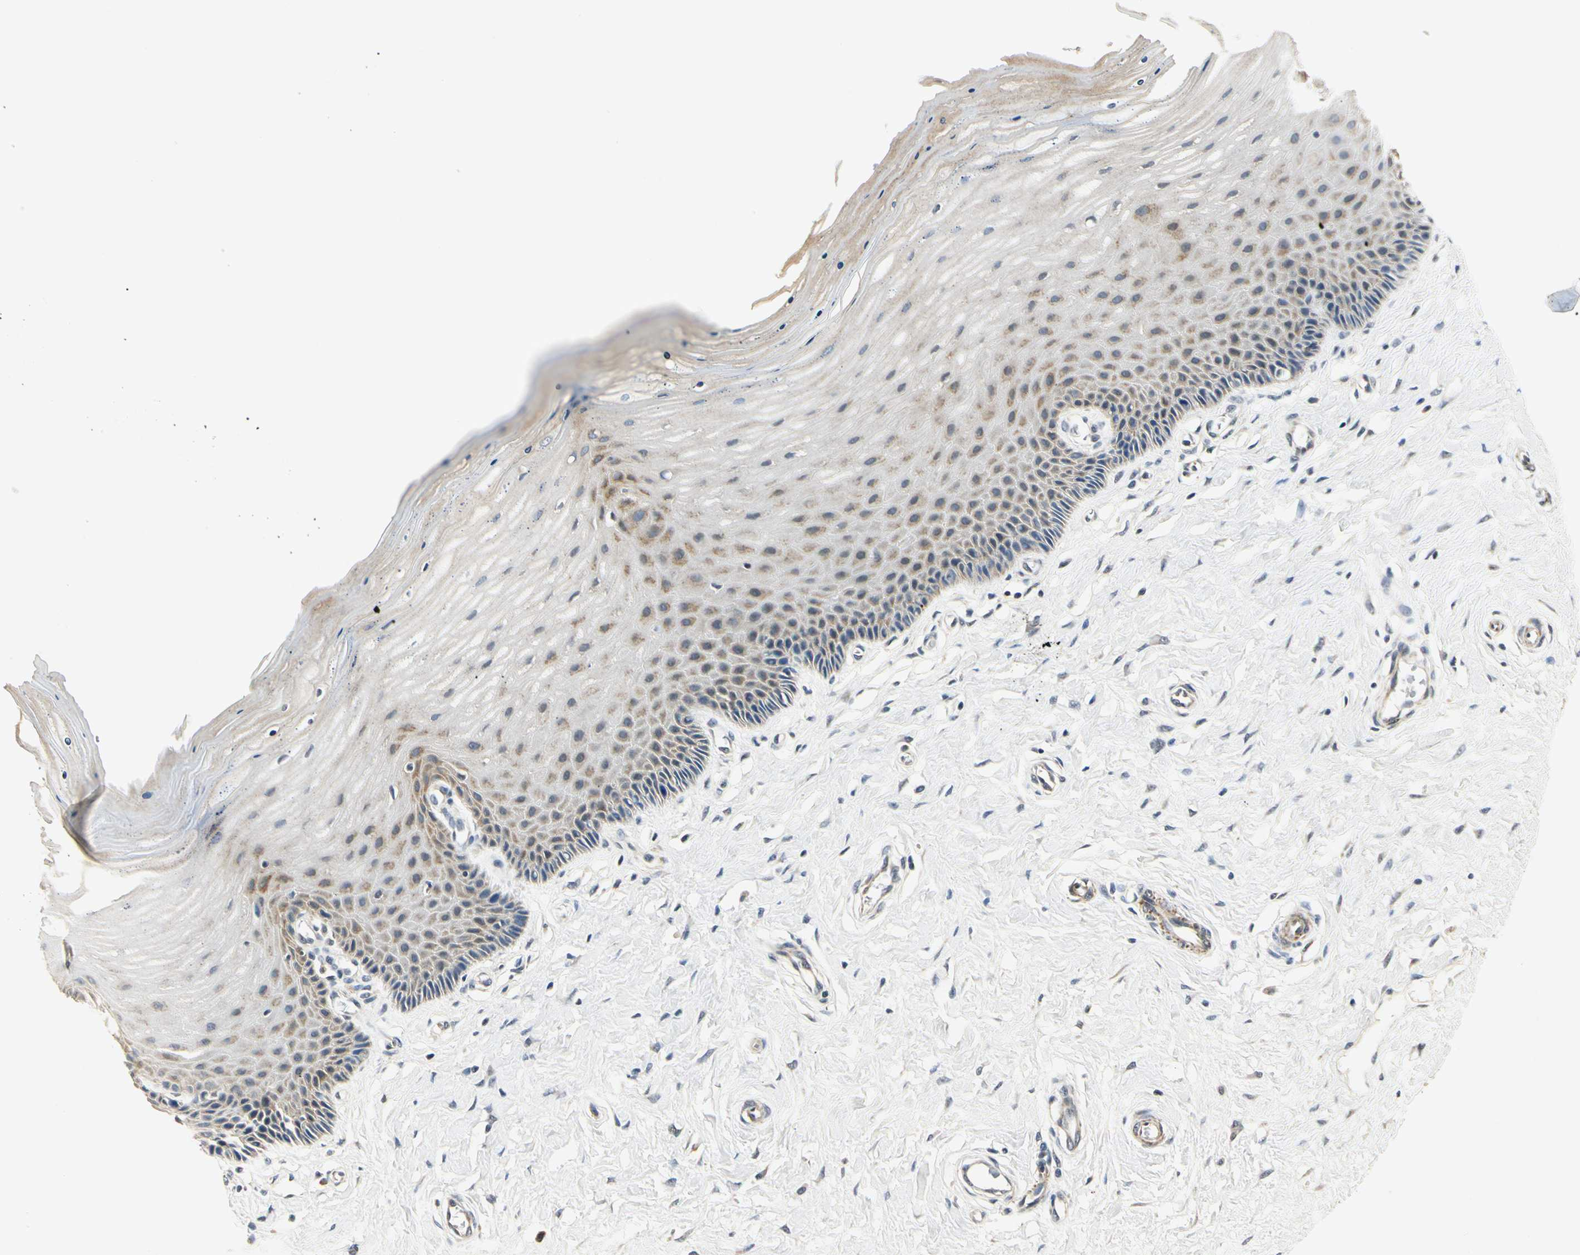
{"staining": {"intensity": "negative", "quantity": "none", "location": "none"}, "tissue": "cervix", "cell_type": "Glandular cells", "image_type": "normal", "snomed": [{"axis": "morphology", "description": "Normal tissue, NOS"}, {"axis": "topography", "description": "Cervix"}], "caption": "Image shows no protein positivity in glandular cells of normal cervix.", "gene": "PDK2", "patient": {"sex": "female", "age": 55}}